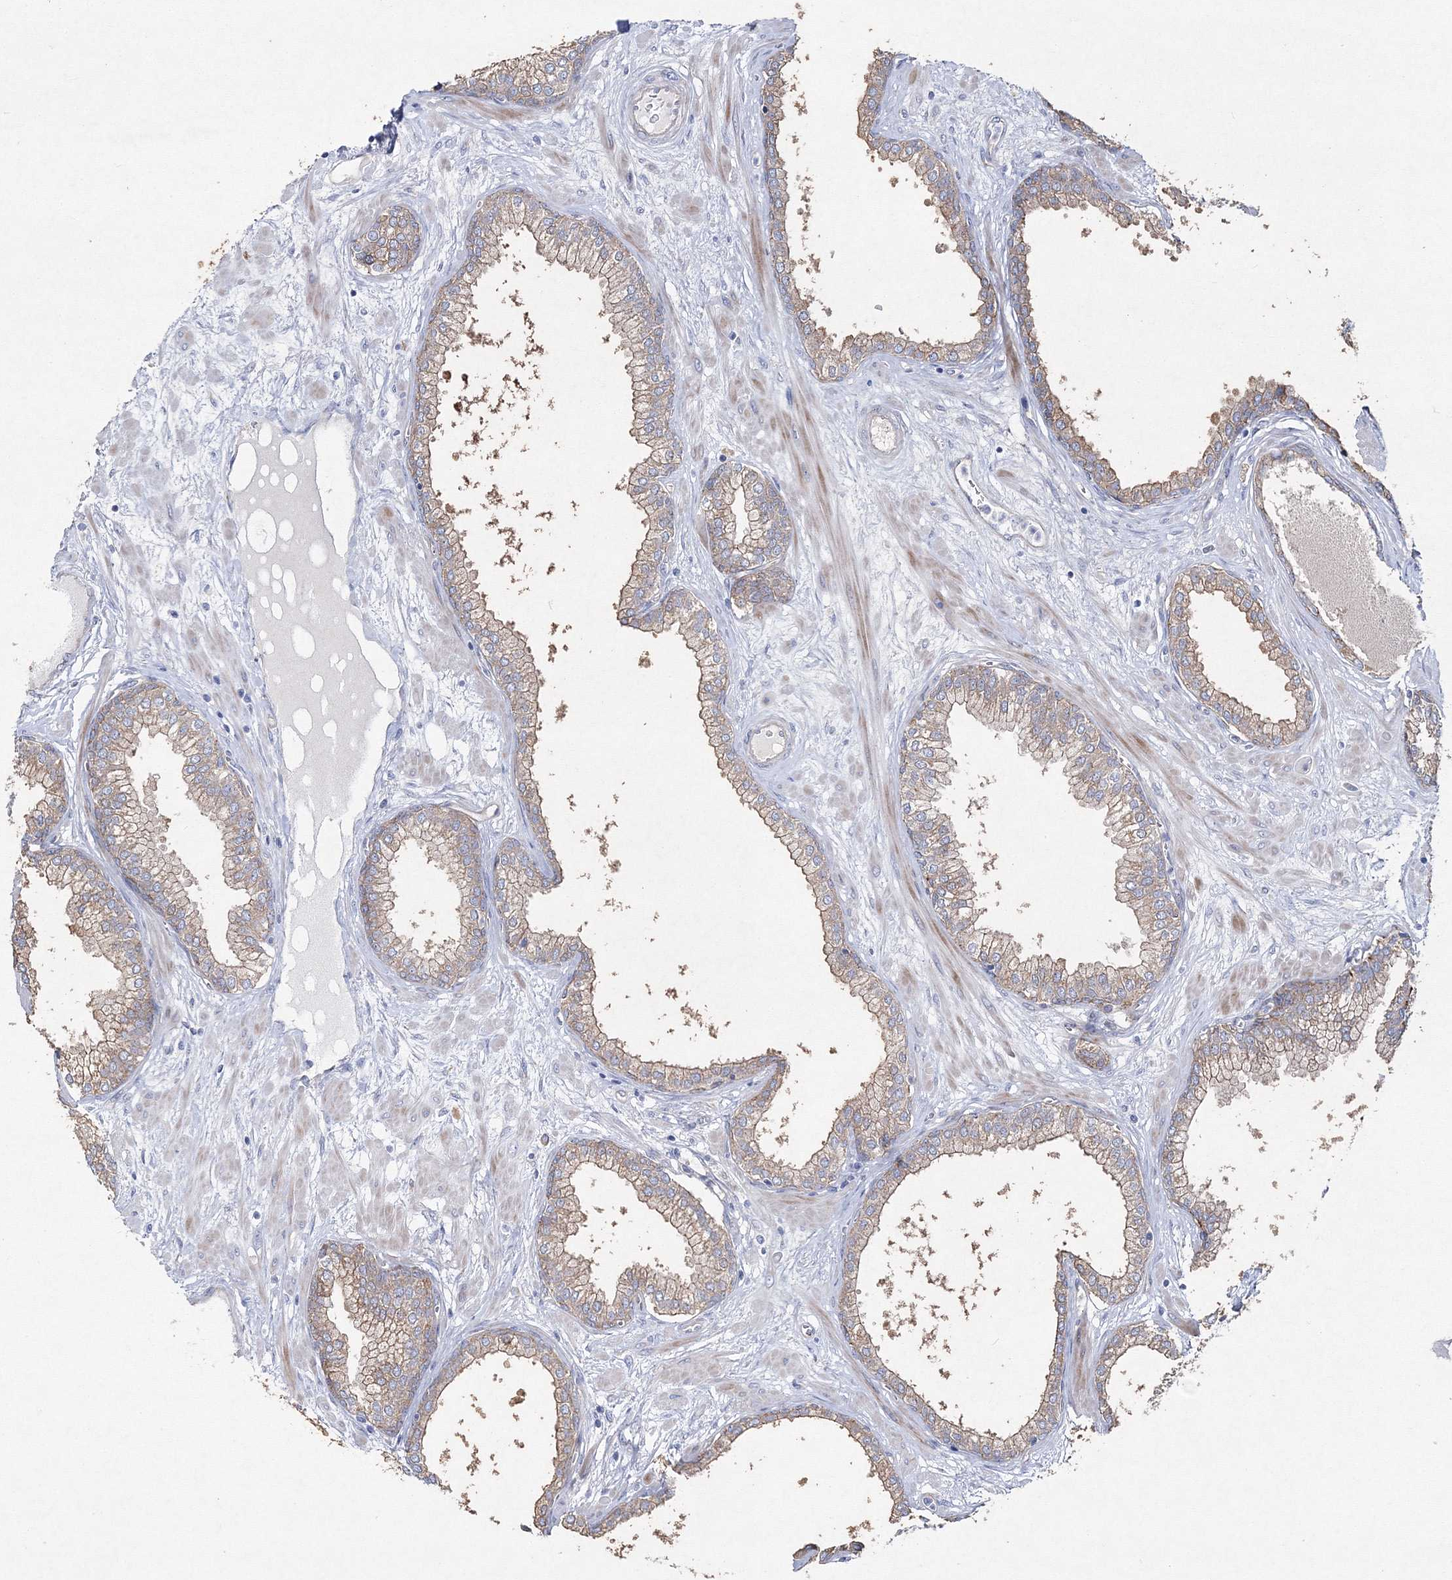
{"staining": {"intensity": "moderate", "quantity": ">75%", "location": "cytoplasmic/membranous"}, "tissue": "prostate", "cell_type": "Glandular cells", "image_type": "normal", "snomed": [{"axis": "morphology", "description": "Normal tissue, NOS"}, {"axis": "morphology", "description": "Urothelial carcinoma, Low grade"}, {"axis": "topography", "description": "Urinary bladder"}, {"axis": "topography", "description": "Prostate"}], "caption": "A micrograph showing moderate cytoplasmic/membranous expression in about >75% of glandular cells in benign prostate, as visualized by brown immunohistochemical staining.", "gene": "NAA40", "patient": {"sex": "male", "age": 60}}